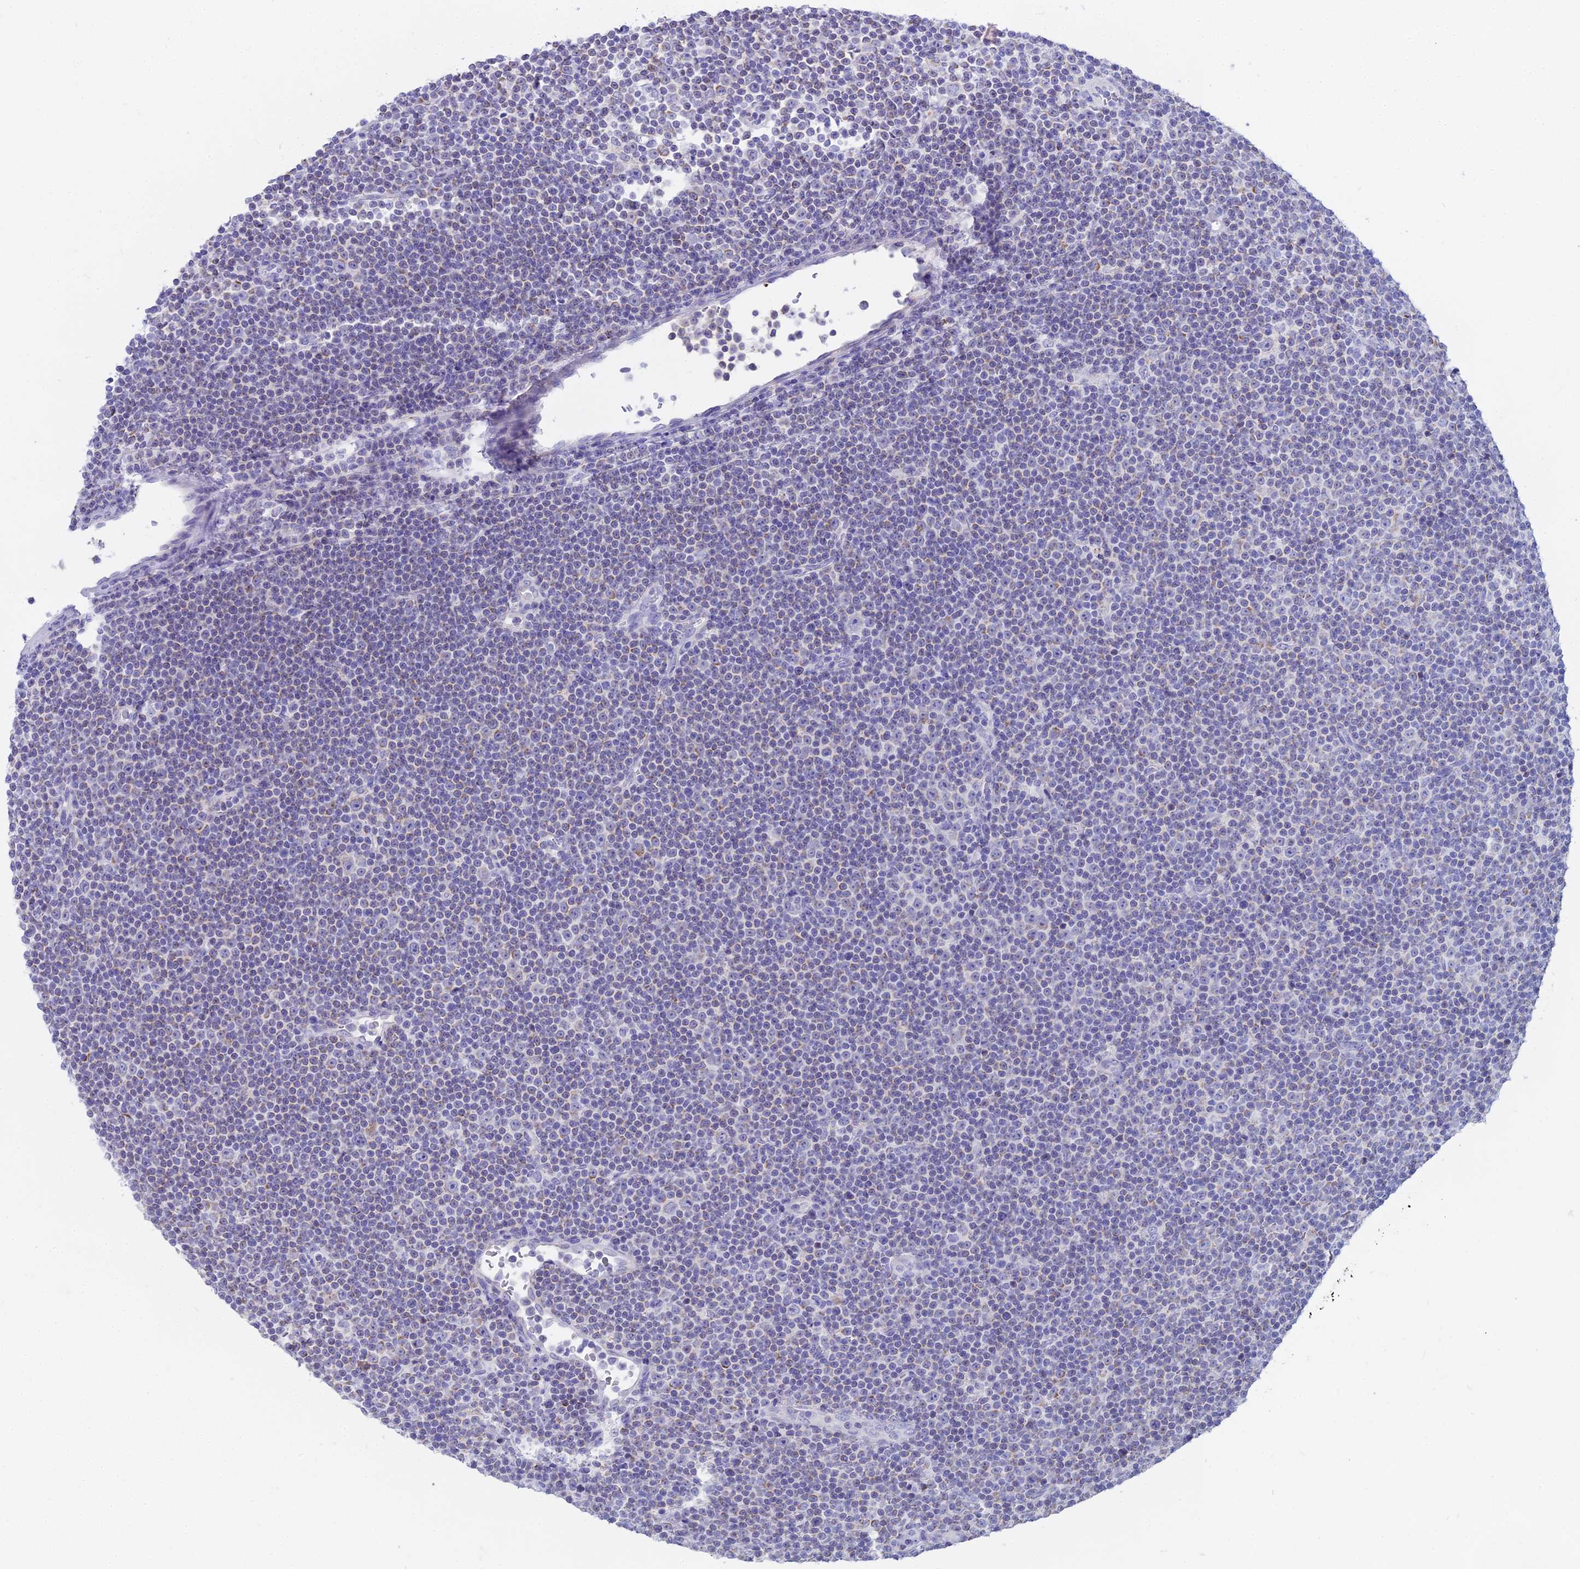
{"staining": {"intensity": "weak", "quantity": "<25%", "location": "cytoplasmic/membranous"}, "tissue": "lymphoma", "cell_type": "Tumor cells", "image_type": "cancer", "snomed": [{"axis": "morphology", "description": "Malignant lymphoma, non-Hodgkin's type, Low grade"}, {"axis": "topography", "description": "Lymph node"}], "caption": "This is a histopathology image of IHC staining of malignant lymphoma, non-Hodgkin's type (low-grade), which shows no expression in tumor cells.", "gene": "CGB2", "patient": {"sex": "female", "age": 67}}